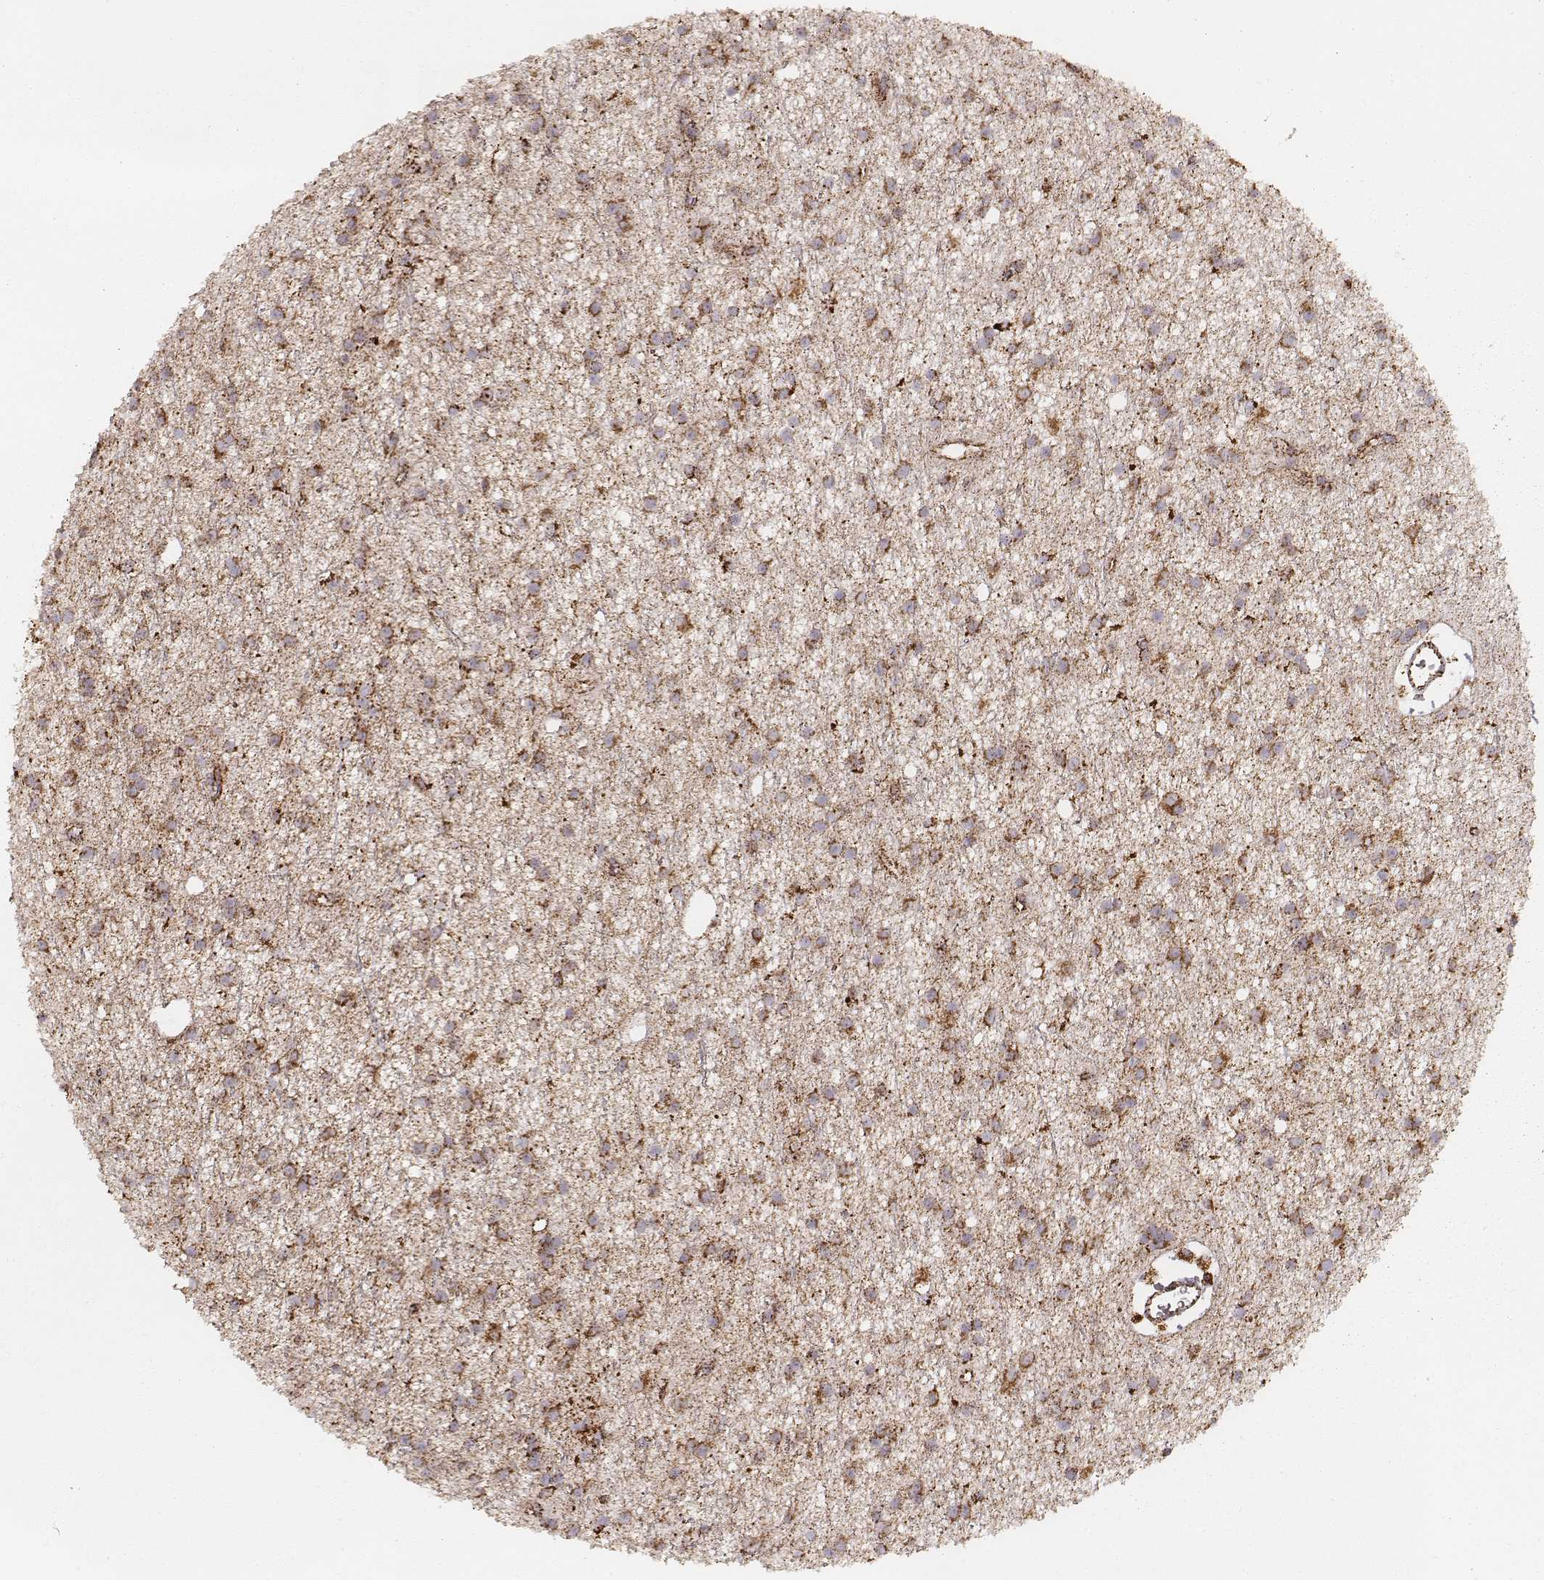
{"staining": {"intensity": "strong", "quantity": ">75%", "location": "cytoplasmic/membranous"}, "tissue": "glioma", "cell_type": "Tumor cells", "image_type": "cancer", "snomed": [{"axis": "morphology", "description": "Glioma, malignant, Low grade"}, {"axis": "topography", "description": "Brain"}], "caption": "A brown stain highlights strong cytoplasmic/membranous expression of a protein in malignant glioma (low-grade) tumor cells.", "gene": "CS", "patient": {"sex": "male", "age": 27}}